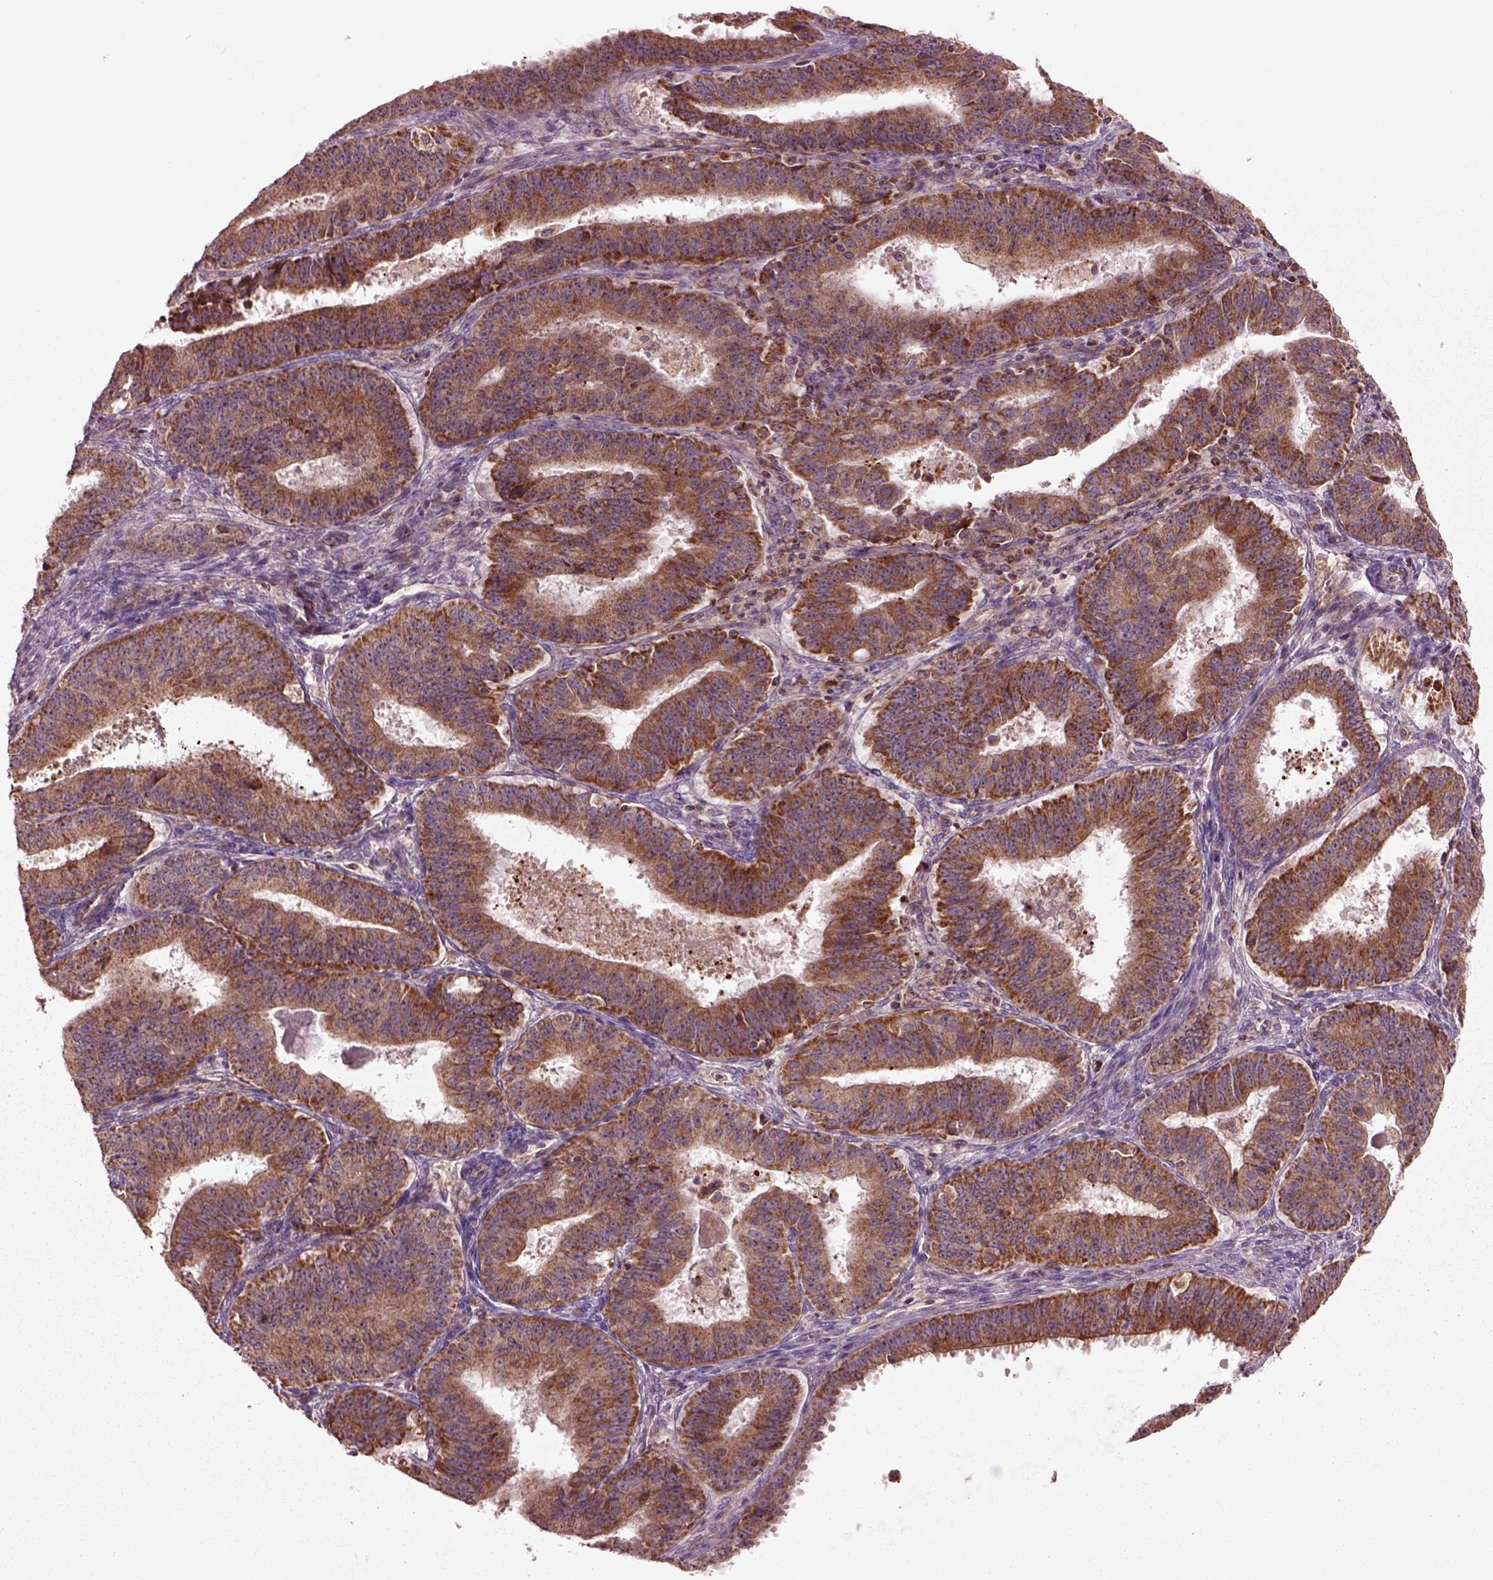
{"staining": {"intensity": "moderate", "quantity": ">75%", "location": "cytoplasmic/membranous"}, "tissue": "ovarian cancer", "cell_type": "Tumor cells", "image_type": "cancer", "snomed": [{"axis": "morphology", "description": "Carcinoma, endometroid"}, {"axis": "topography", "description": "Ovary"}], "caption": "There is medium levels of moderate cytoplasmic/membranous positivity in tumor cells of ovarian cancer, as demonstrated by immunohistochemical staining (brown color).", "gene": "SLC25A5", "patient": {"sex": "female", "age": 42}}